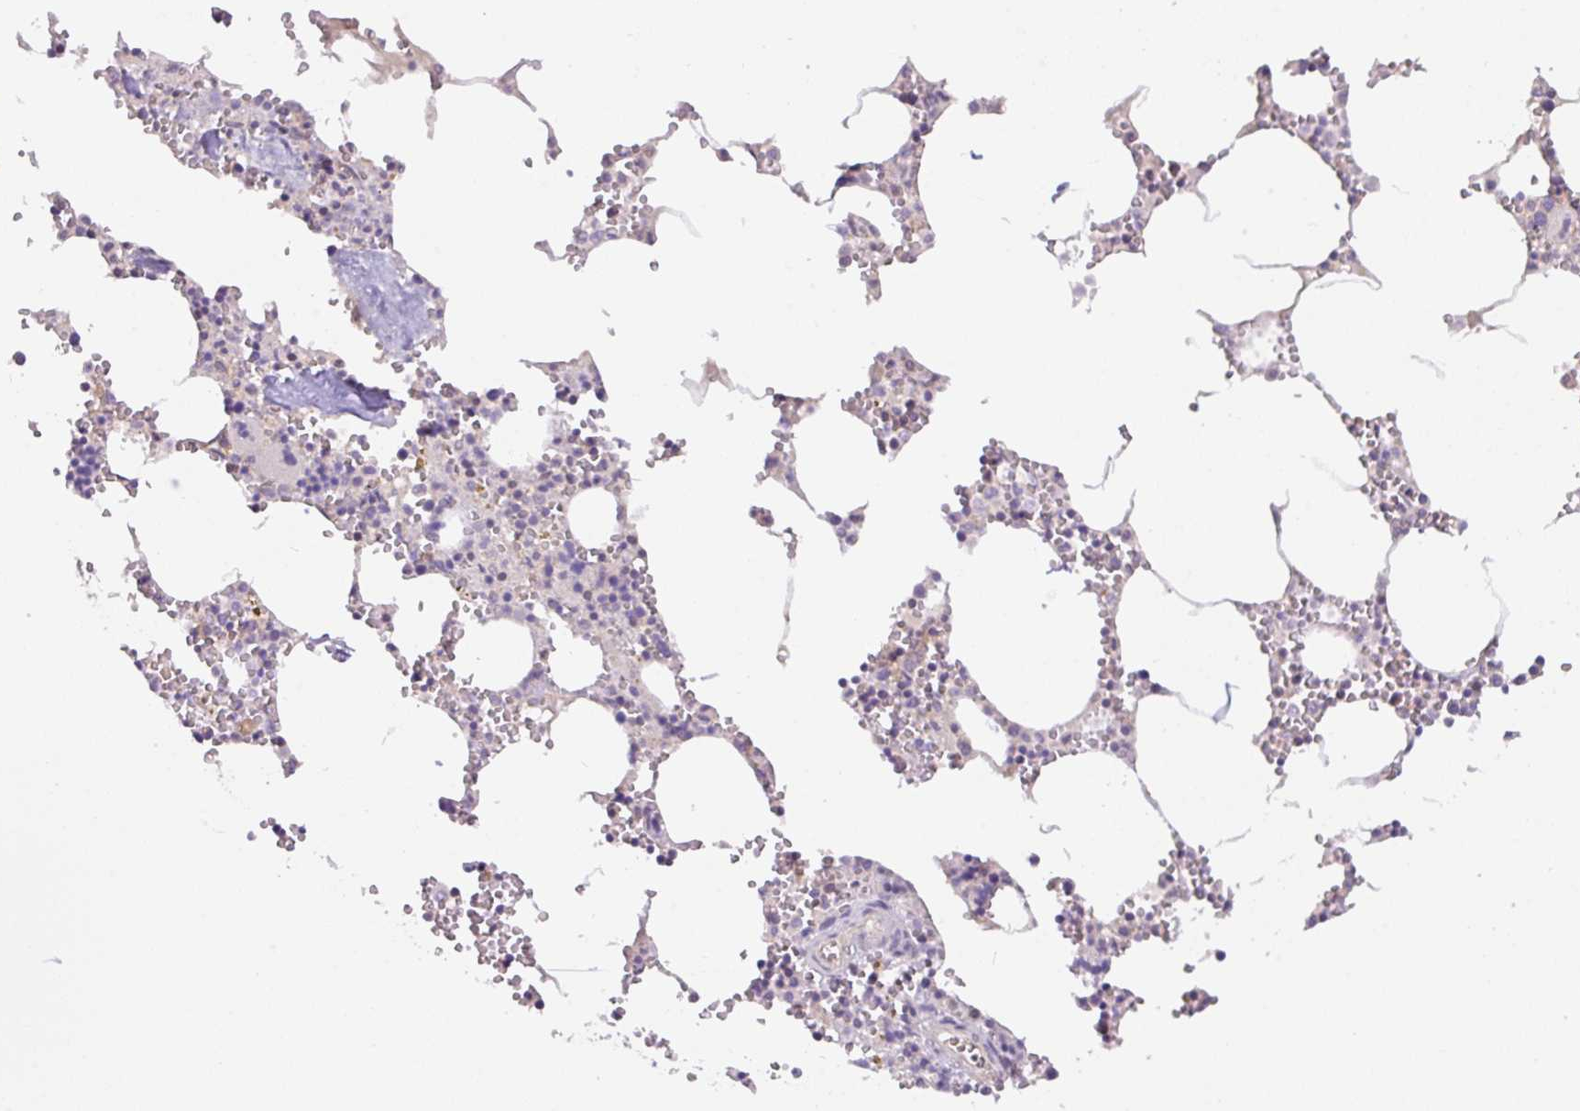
{"staining": {"intensity": "negative", "quantity": "none", "location": "none"}, "tissue": "bone marrow", "cell_type": "Hematopoietic cells", "image_type": "normal", "snomed": [{"axis": "morphology", "description": "Normal tissue, NOS"}, {"axis": "topography", "description": "Bone marrow"}], "caption": "An image of bone marrow stained for a protein demonstrates no brown staining in hematopoietic cells.", "gene": "COX8A", "patient": {"sex": "male", "age": 54}}